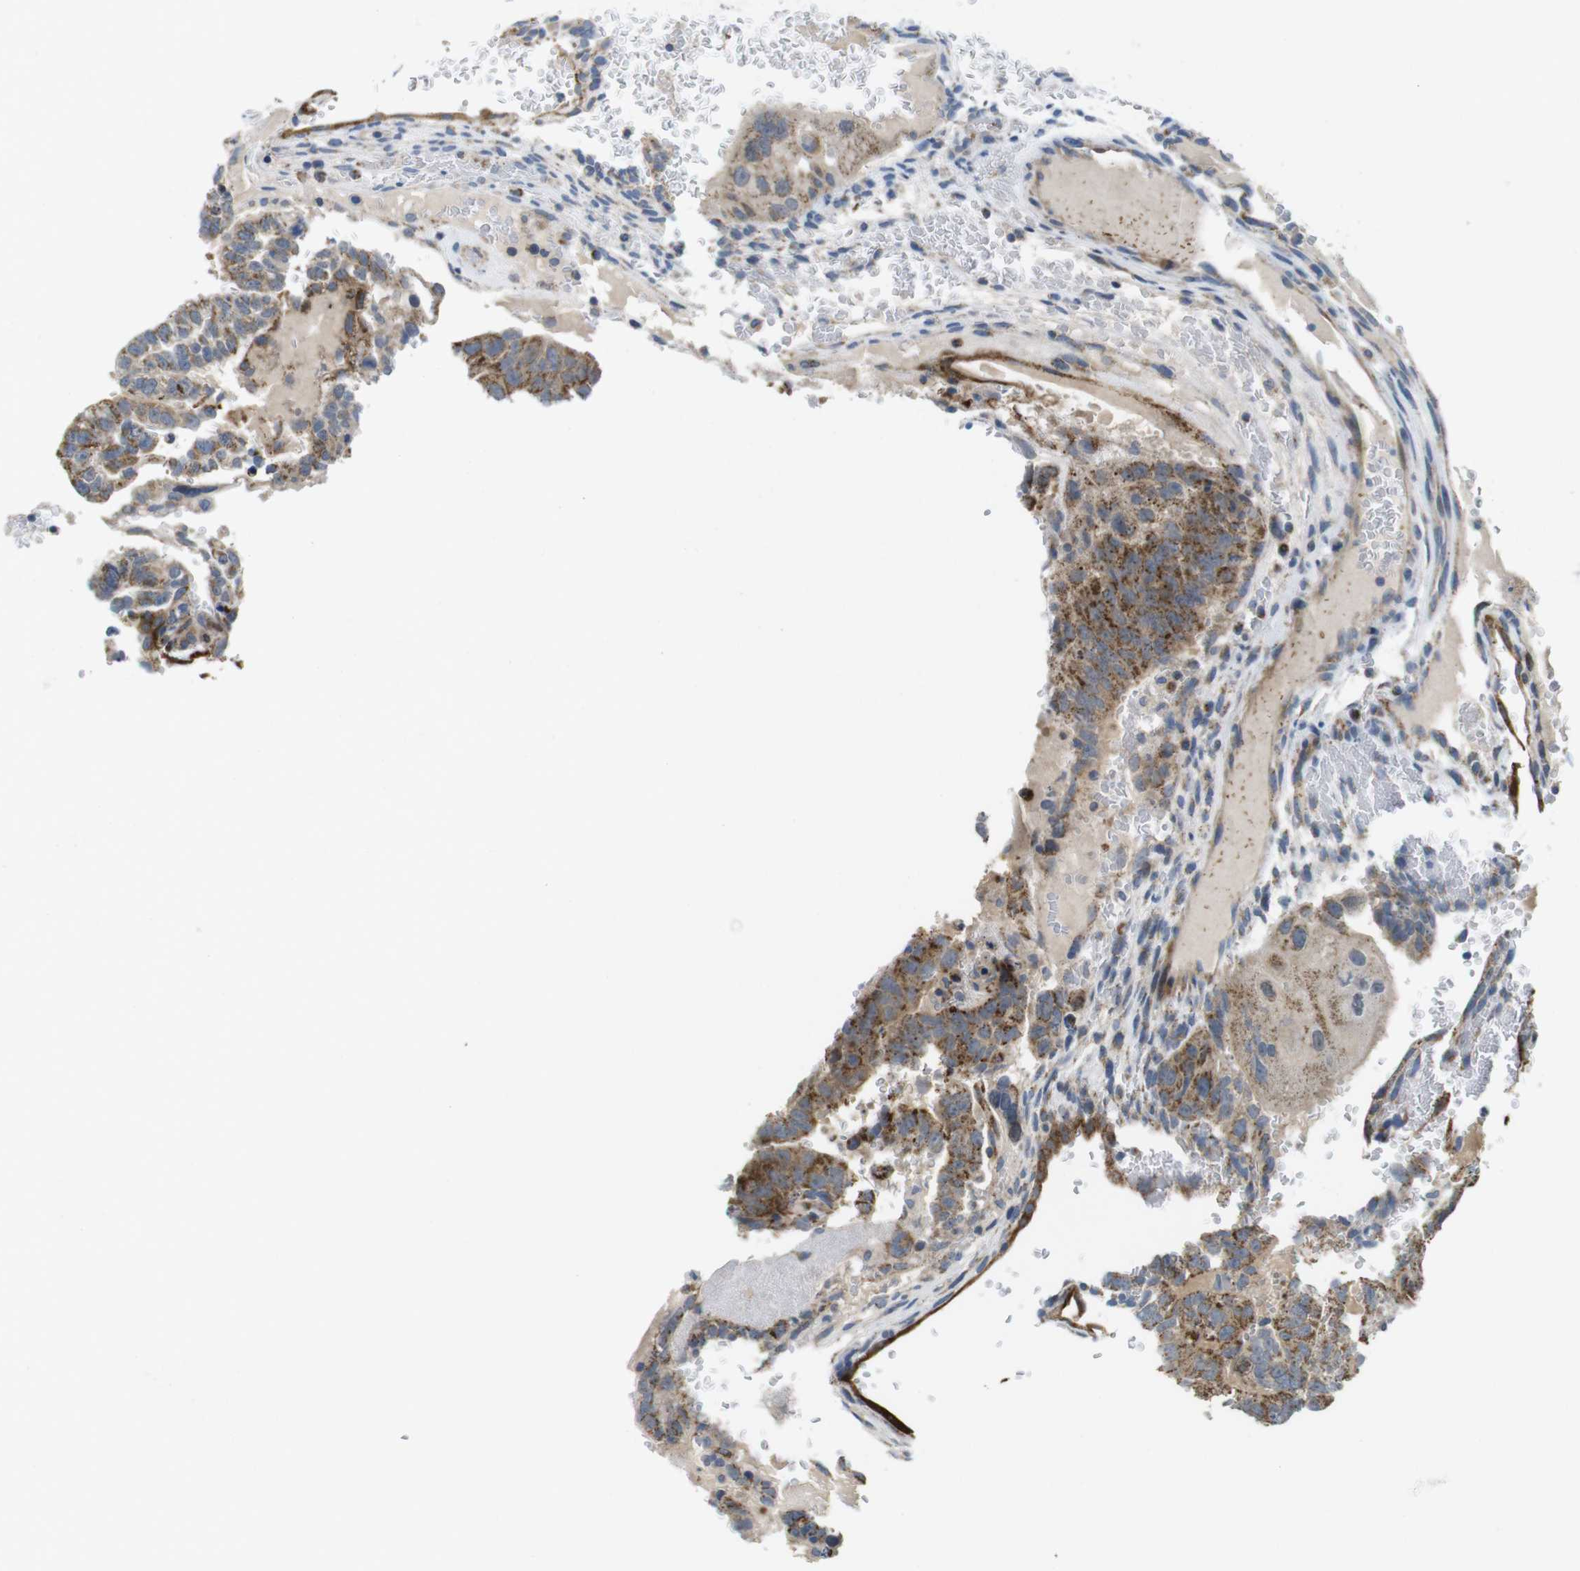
{"staining": {"intensity": "moderate", "quantity": ">75%", "location": "cytoplasmic/membranous"}, "tissue": "testis cancer", "cell_type": "Tumor cells", "image_type": "cancer", "snomed": [{"axis": "morphology", "description": "Seminoma, NOS"}, {"axis": "morphology", "description": "Carcinoma, Embryonal, NOS"}, {"axis": "topography", "description": "Testis"}], "caption": "Immunohistochemistry (IHC) photomicrograph of neoplastic tissue: testis cancer stained using immunohistochemistry (IHC) reveals medium levels of moderate protein expression localized specifically in the cytoplasmic/membranous of tumor cells, appearing as a cytoplasmic/membranous brown color.", "gene": "MARCHF1", "patient": {"sex": "male", "age": 52}}